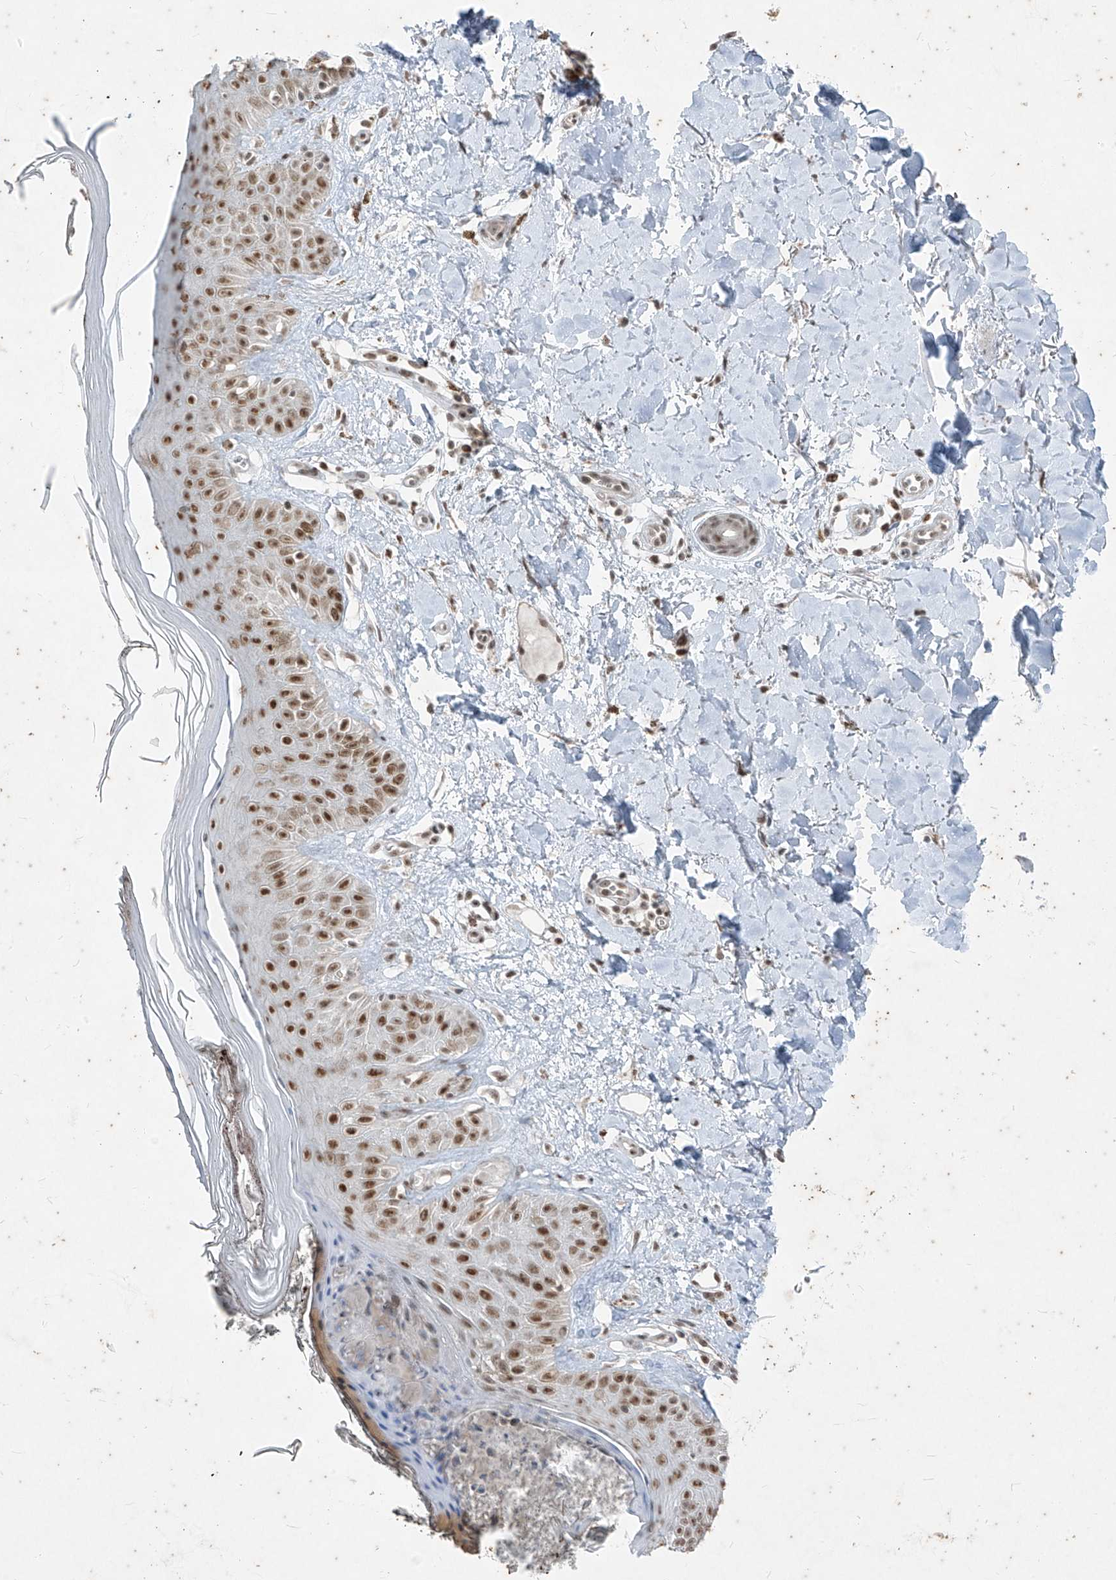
{"staining": {"intensity": "moderate", "quantity": ">75%", "location": "nuclear"}, "tissue": "skin", "cell_type": "Fibroblasts", "image_type": "normal", "snomed": [{"axis": "morphology", "description": "Normal tissue, NOS"}, {"axis": "topography", "description": "Skin"}], "caption": "Immunohistochemistry photomicrograph of benign skin: skin stained using immunohistochemistry (IHC) demonstrates medium levels of moderate protein expression localized specifically in the nuclear of fibroblasts, appearing as a nuclear brown color.", "gene": "ZNF354B", "patient": {"sex": "female", "age": 64}}